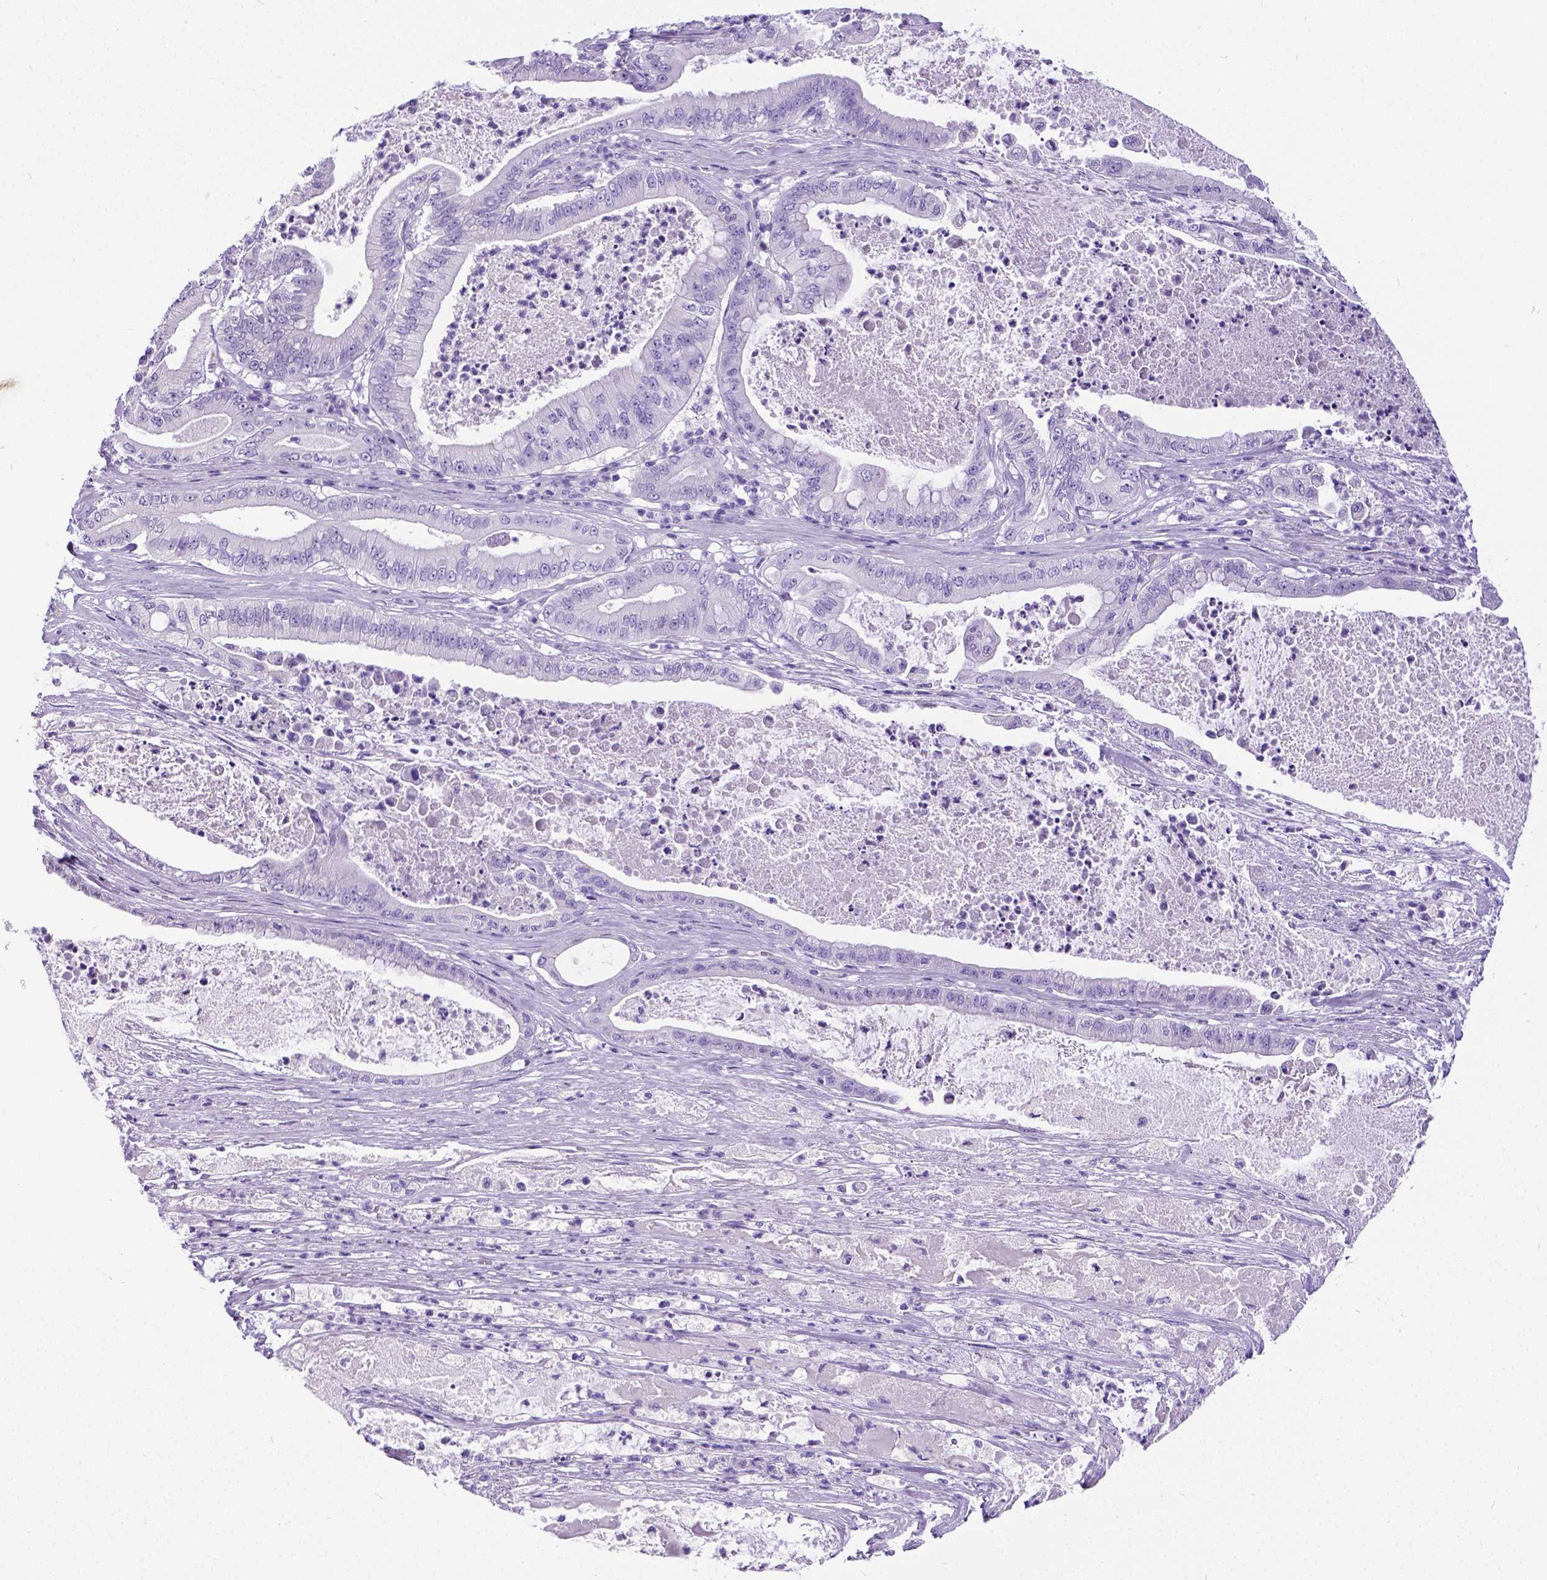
{"staining": {"intensity": "negative", "quantity": "none", "location": "none"}, "tissue": "pancreatic cancer", "cell_type": "Tumor cells", "image_type": "cancer", "snomed": [{"axis": "morphology", "description": "Adenocarcinoma, NOS"}, {"axis": "topography", "description": "Pancreas"}], "caption": "This is an immunohistochemistry (IHC) histopathology image of pancreatic adenocarcinoma. There is no expression in tumor cells.", "gene": "SATB2", "patient": {"sex": "male", "age": 71}}